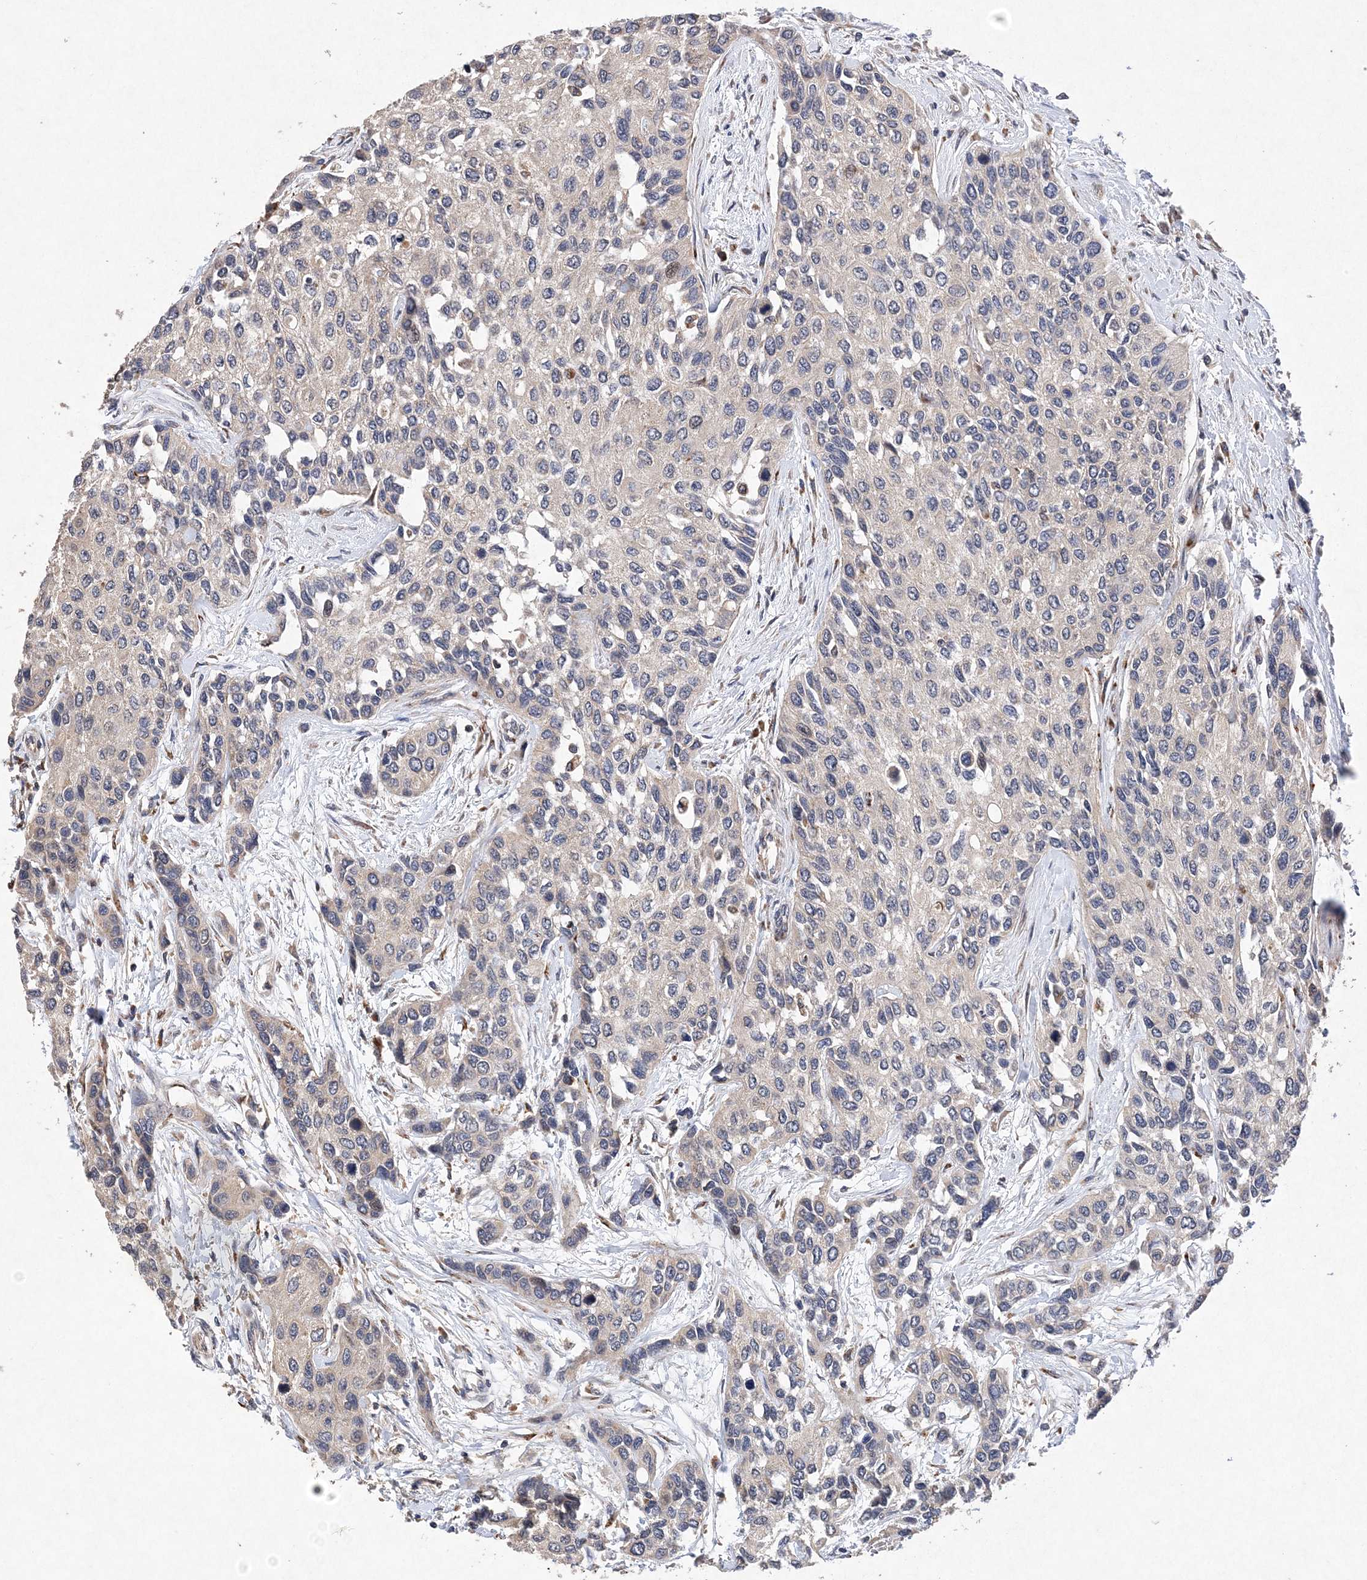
{"staining": {"intensity": "negative", "quantity": "none", "location": "none"}, "tissue": "urothelial cancer", "cell_type": "Tumor cells", "image_type": "cancer", "snomed": [{"axis": "morphology", "description": "Normal tissue, NOS"}, {"axis": "morphology", "description": "Urothelial carcinoma, High grade"}, {"axis": "topography", "description": "Vascular tissue"}, {"axis": "topography", "description": "Urinary bladder"}], "caption": "A high-resolution micrograph shows IHC staining of urothelial cancer, which exhibits no significant expression in tumor cells.", "gene": "PROSER1", "patient": {"sex": "female", "age": 56}}